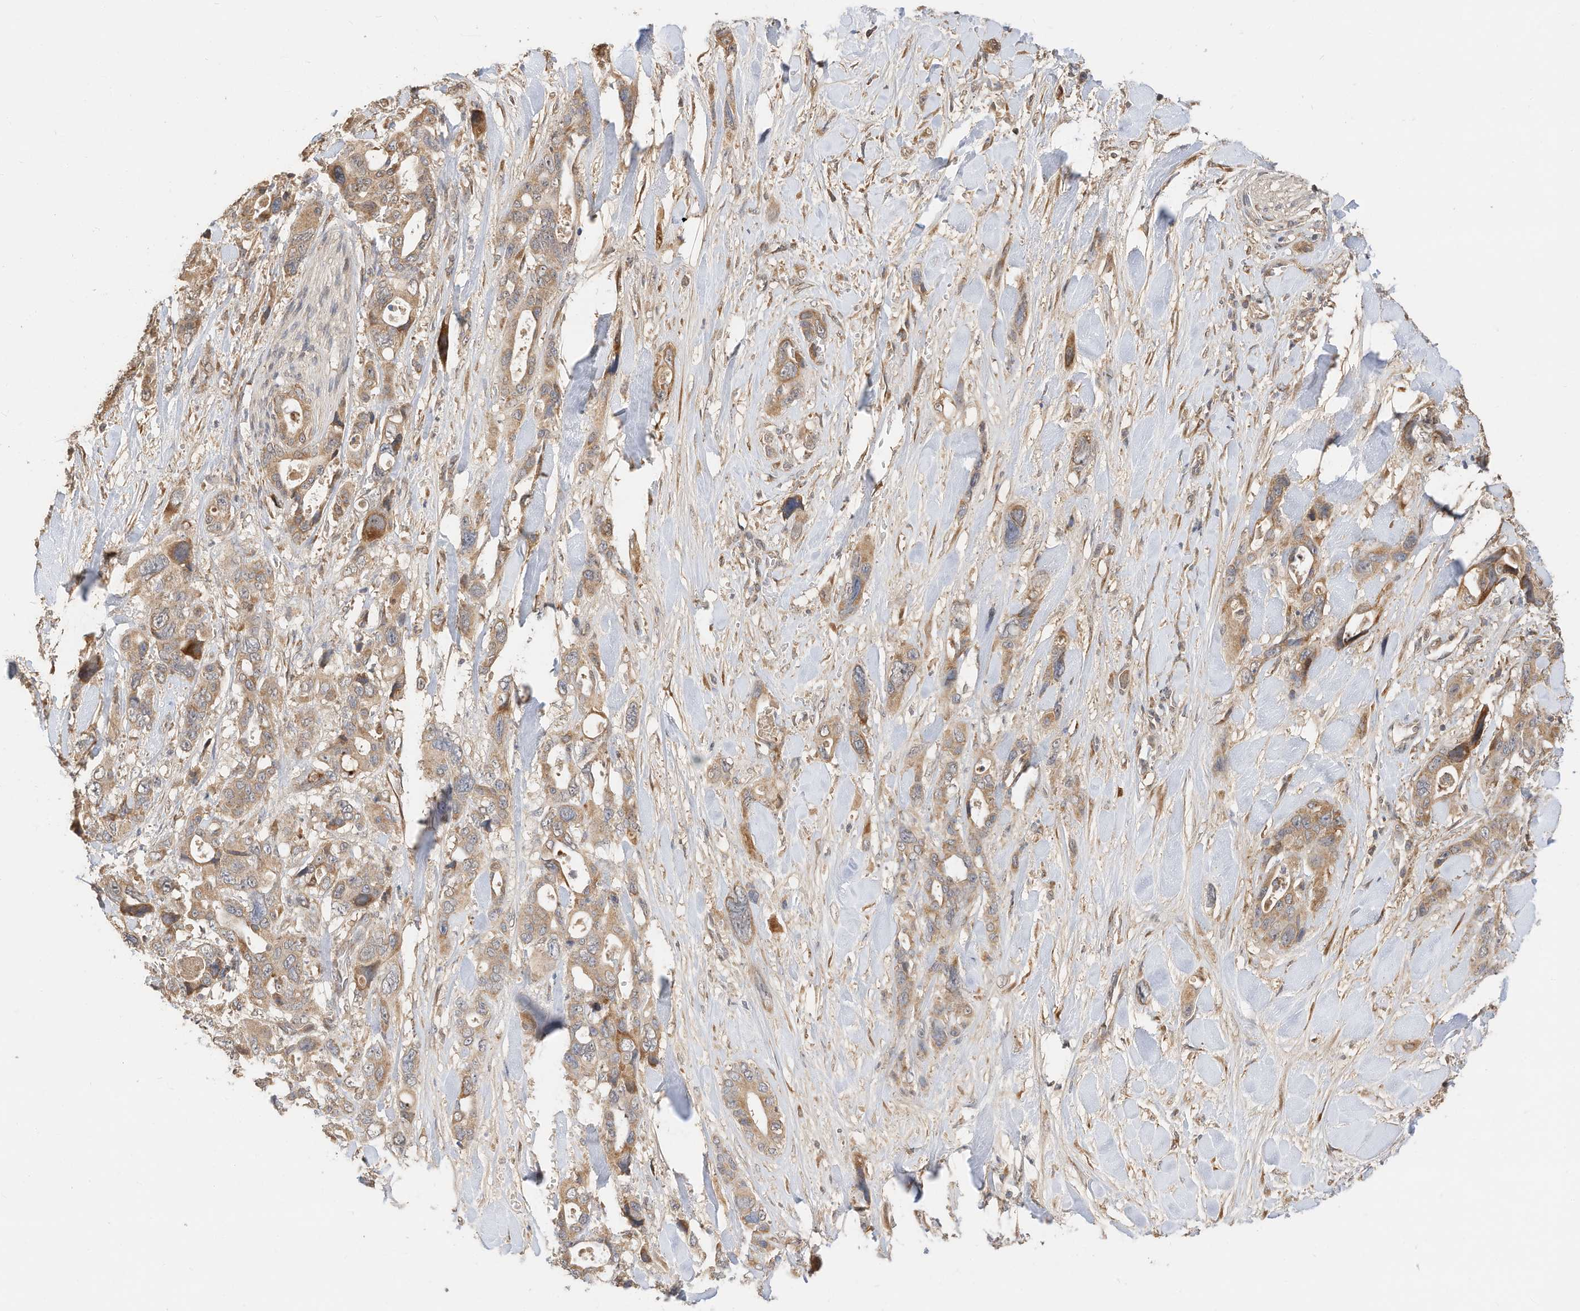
{"staining": {"intensity": "moderate", "quantity": ">75%", "location": "cytoplasmic/membranous"}, "tissue": "pancreatic cancer", "cell_type": "Tumor cells", "image_type": "cancer", "snomed": [{"axis": "morphology", "description": "Adenocarcinoma, NOS"}, {"axis": "topography", "description": "Pancreas"}], "caption": "A histopathology image of adenocarcinoma (pancreatic) stained for a protein shows moderate cytoplasmic/membranous brown staining in tumor cells.", "gene": "CAGE1", "patient": {"sex": "male", "age": 46}}